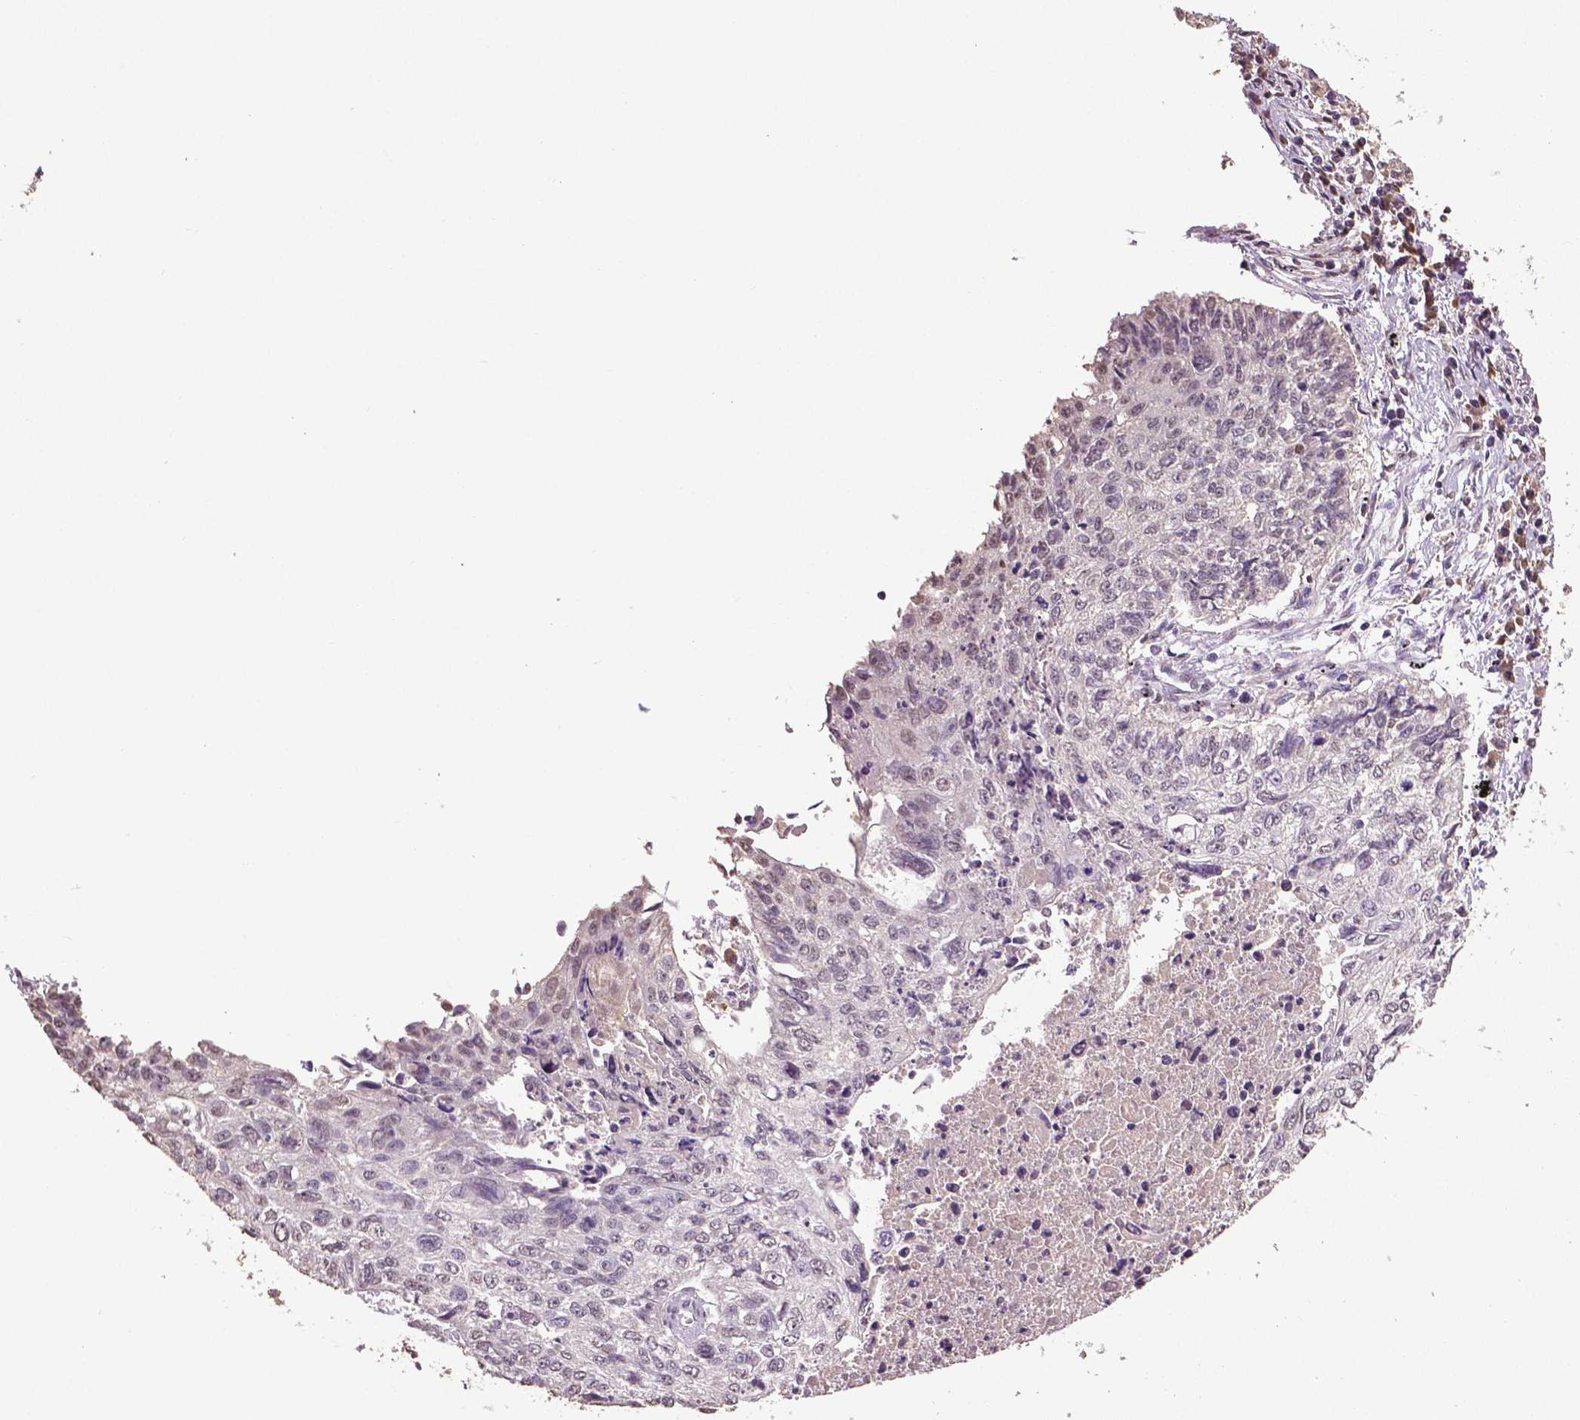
{"staining": {"intensity": "negative", "quantity": "none", "location": "none"}, "tissue": "lung cancer", "cell_type": "Tumor cells", "image_type": "cancer", "snomed": [{"axis": "morphology", "description": "Normal morphology"}, {"axis": "morphology", "description": "Aneuploidy"}, {"axis": "morphology", "description": "Squamous cell carcinoma, NOS"}, {"axis": "topography", "description": "Lymph node"}, {"axis": "topography", "description": "Lung"}], "caption": "This is an immunohistochemistry image of lung squamous cell carcinoma. There is no staining in tumor cells.", "gene": "RUNX3", "patient": {"sex": "female", "age": 76}}